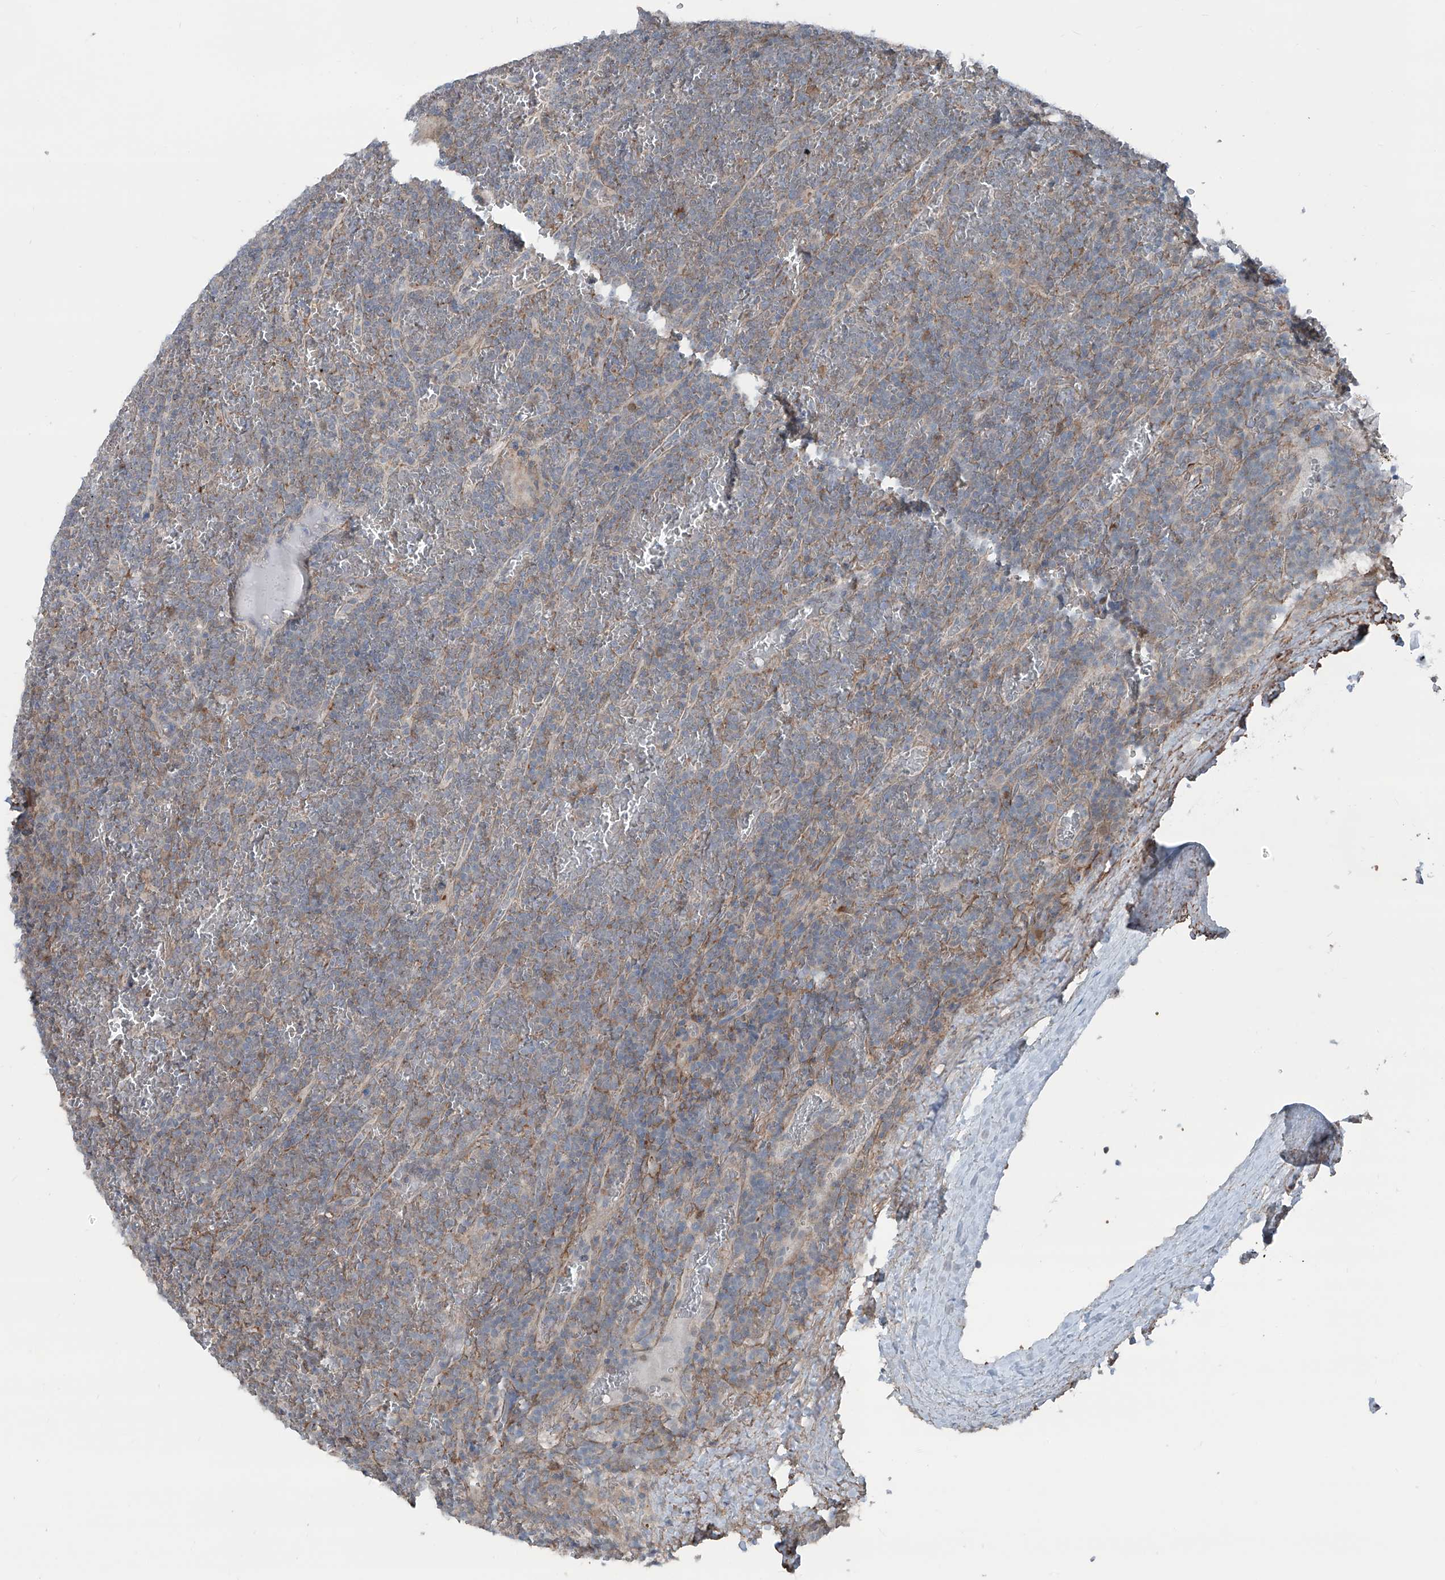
{"staining": {"intensity": "negative", "quantity": "none", "location": "none"}, "tissue": "lymphoma", "cell_type": "Tumor cells", "image_type": "cancer", "snomed": [{"axis": "morphology", "description": "Malignant lymphoma, non-Hodgkin's type, Low grade"}, {"axis": "topography", "description": "Spleen"}], "caption": "Tumor cells are negative for brown protein staining in low-grade malignant lymphoma, non-Hodgkin's type.", "gene": "HSPB11", "patient": {"sex": "female", "age": 19}}